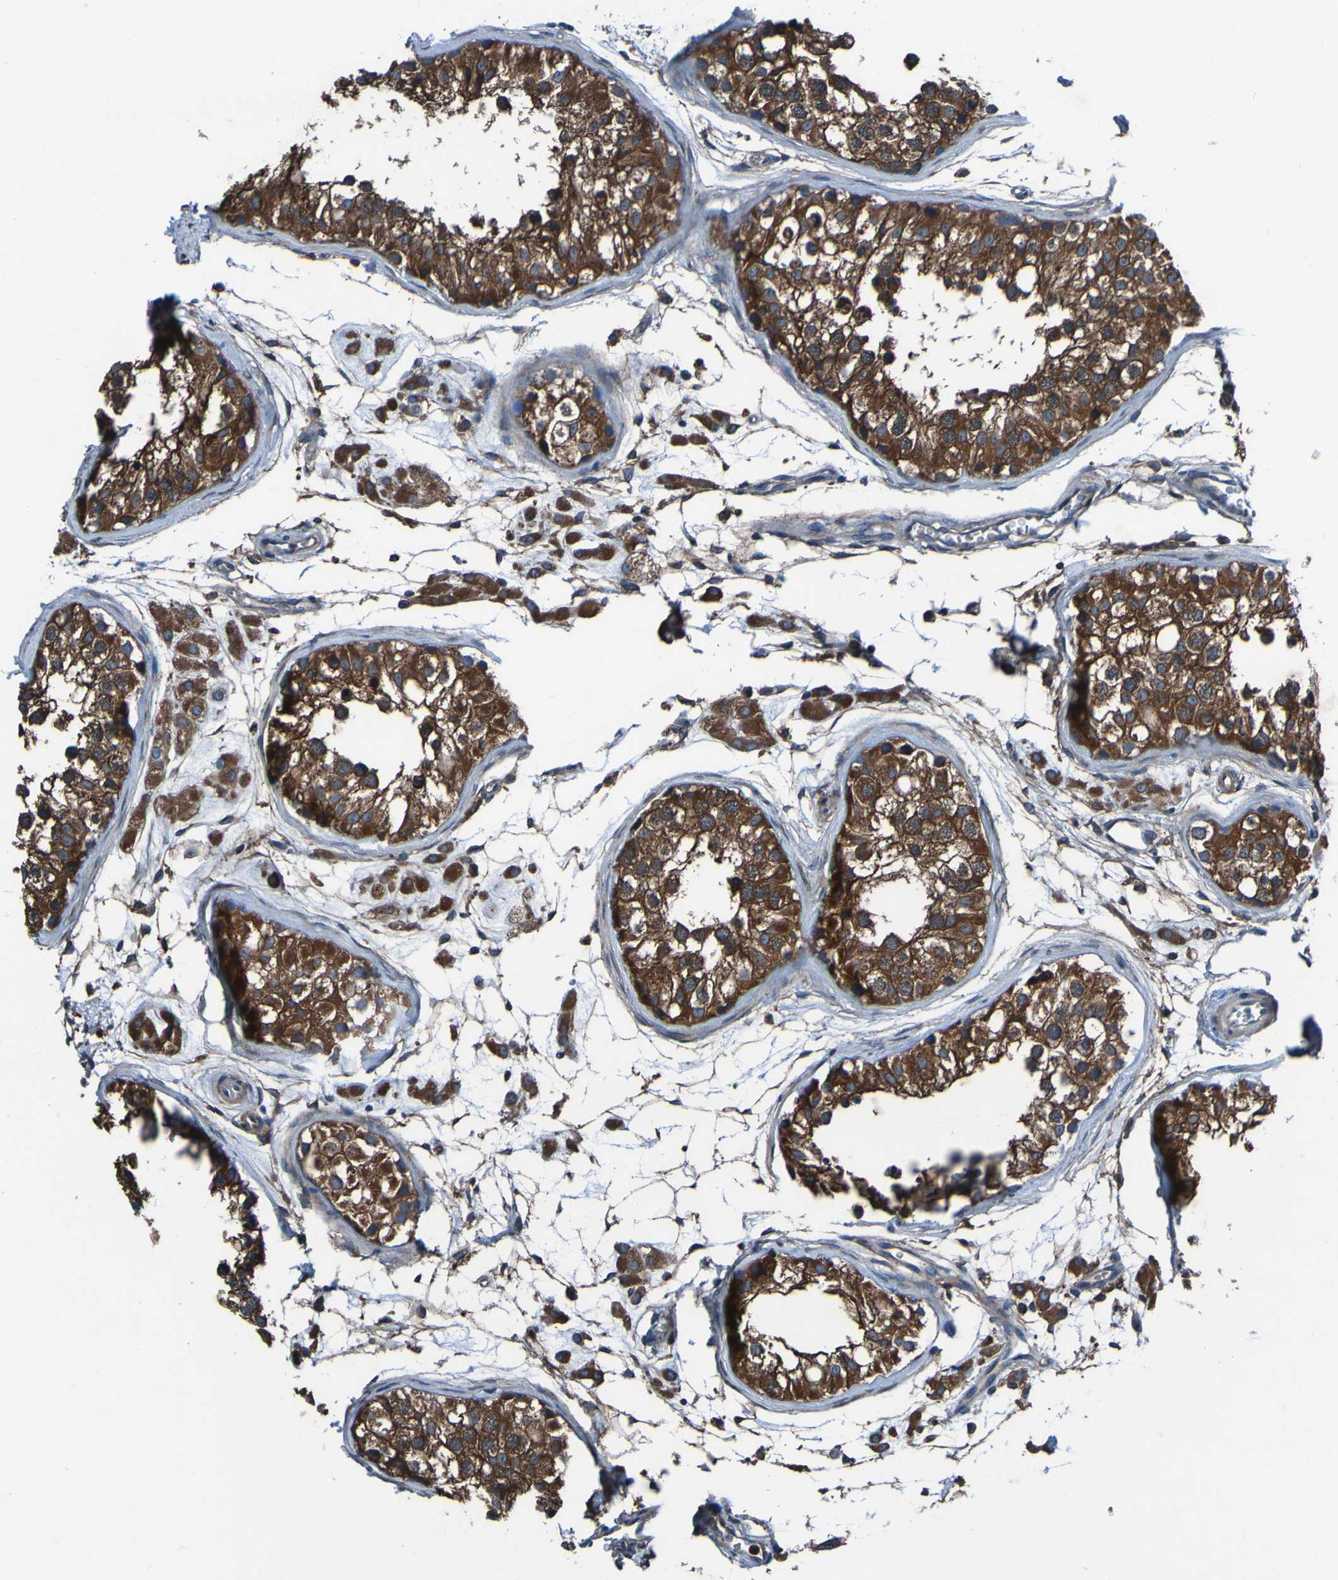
{"staining": {"intensity": "strong", "quantity": ">75%", "location": "cytoplasmic/membranous"}, "tissue": "testis", "cell_type": "Cells in seminiferous ducts", "image_type": "normal", "snomed": [{"axis": "morphology", "description": "Normal tissue, NOS"}, {"axis": "morphology", "description": "Adenocarcinoma, metastatic, NOS"}, {"axis": "topography", "description": "Testis"}], "caption": "DAB immunohistochemical staining of benign testis shows strong cytoplasmic/membranous protein staining in approximately >75% of cells in seminiferous ducts. (Stains: DAB (3,3'-diaminobenzidine) in brown, nuclei in blue, Microscopy: brightfield microscopy at high magnification).", "gene": "RAB5B", "patient": {"sex": "male", "age": 26}}